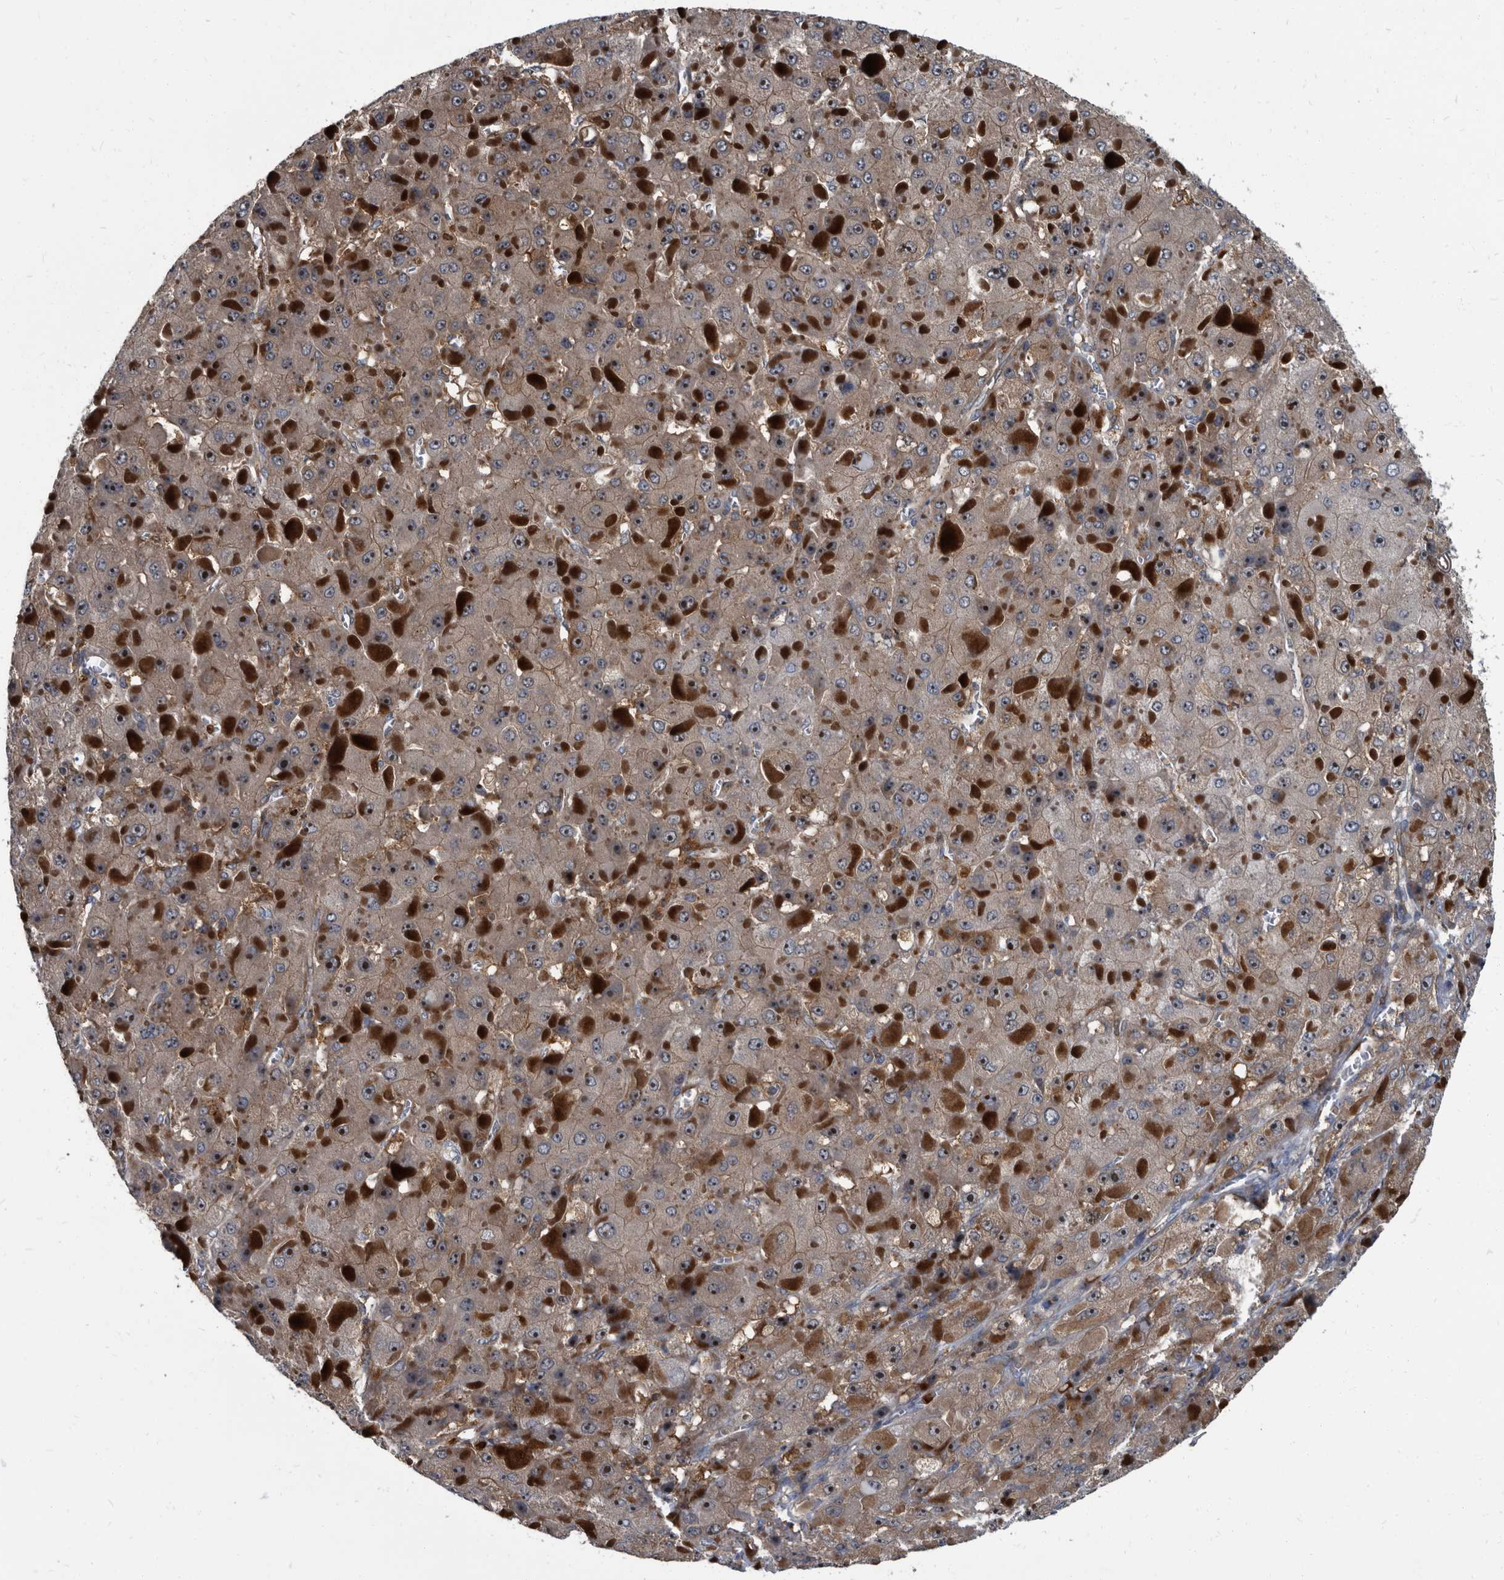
{"staining": {"intensity": "moderate", "quantity": ">75%", "location": "cytoplasmic/membranous,nuclear"}, "tissue": "liver cancer", "cell_type": "Tumor cells", "image_type": "cancer", "snomed": [{"axis": "morphology", "description": "Carcinoma, Hepatocellular, NOS"}, {"axis": "topography", "description": "Liver"}], "caption": "Liver hepatocellular carcinoma tissue exhibits moderate cytoplasmic/membranous and nuclear positivity in approximately >75% of tumor cells, visualized by immunohistochemistry.", "gene": "CDV3", "patient": {"sex": "female", "age": 73}}